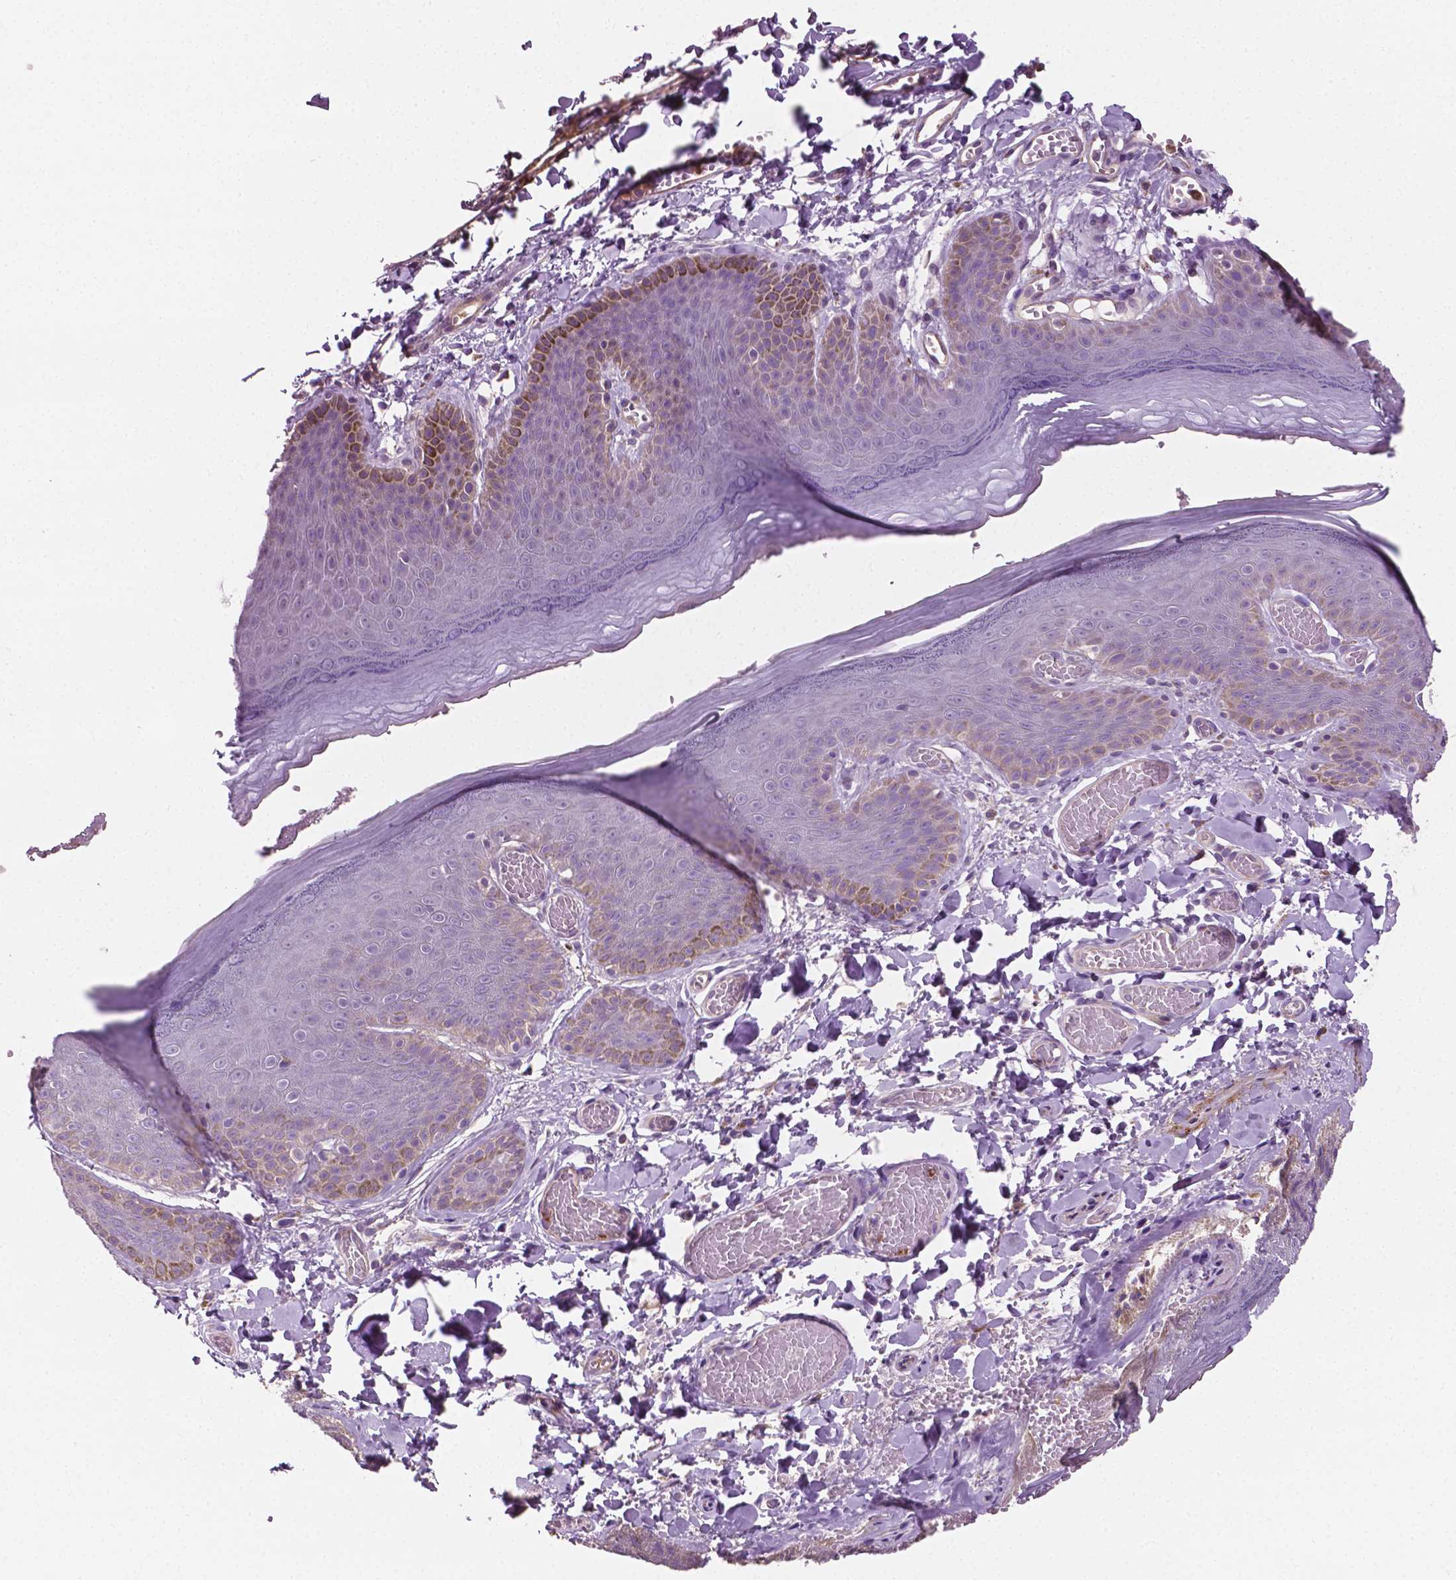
{"staining": {"intensity": "weak", "quantity": "<25%", "location": "cytoplasmic/membranous"}, "tissue": "skin", "cell_type": "Epidermal cells", "image_type": "normal", "snomed": [{"axis": "morphology", "description": "Normal tissue, NOS"}, {"axis": "topography", "description": "Anal"}], "caption": "DAB (3,3'-diaminobenzidine) immunohistochemical staining of normal human skin displays no significant expression in epidermal cells. (DAB immunohistochemistry visualized using brightfield microscopy, high magnification).", "gene": "PTX3", "patient": {"sex": "male", "age": 53}}